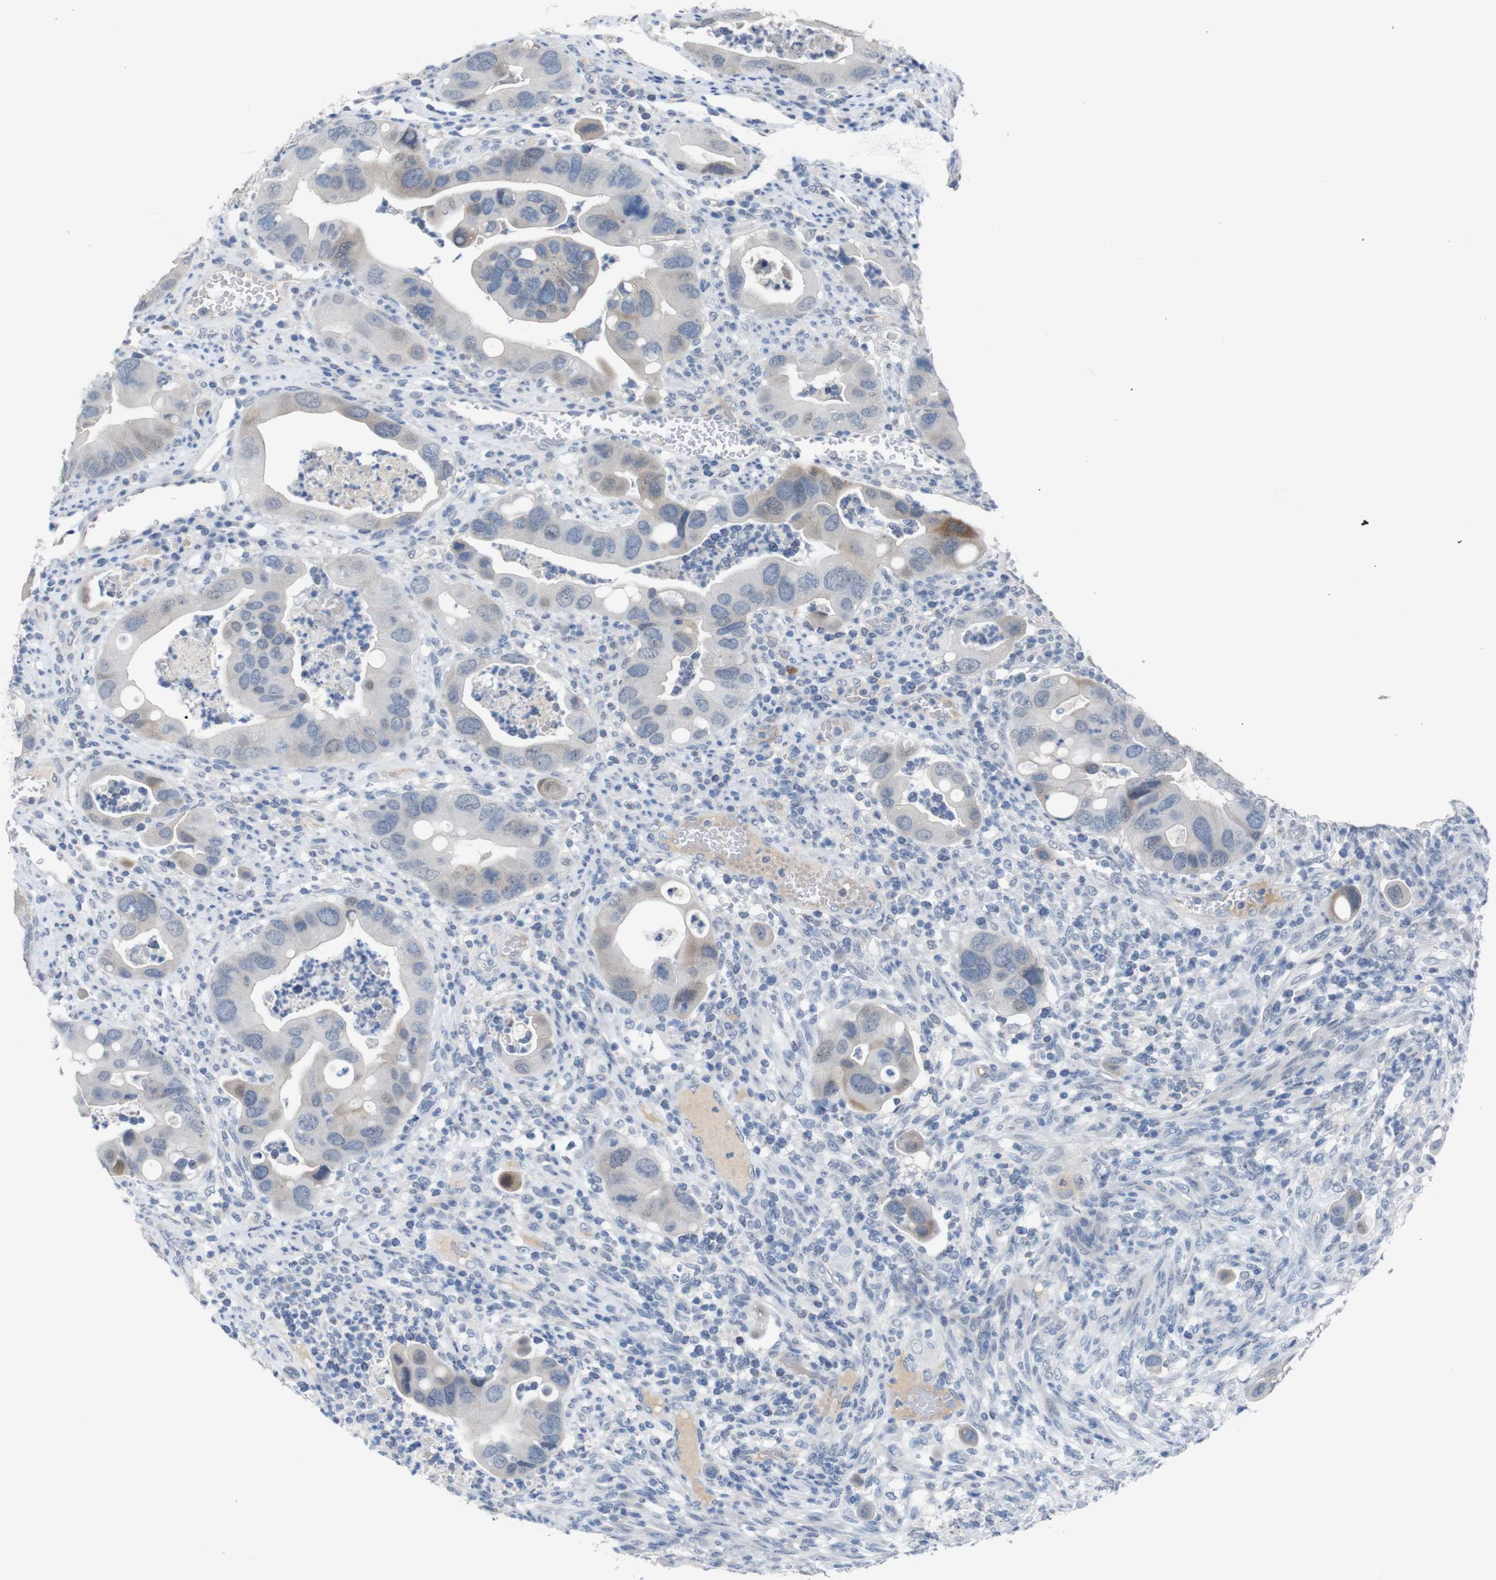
{"staining": {"intensity": "weak", "quantity": "<25%", "location": "cytoplasmic/membranous"}, "tissue": "colorectal cancer", "cell_type": "Tumor cells", "image_type": "cancer", "snomed": [{"axis": "morphology", "description": "Adenocarcinoma, NOS"}, {"axis": "topography", "description": "Rectum"}], "caption": "IHC image of neoplastic tissue: human colorectal cancer stained with DAB (3,3'-diaminobenzidine) reveals no significant protein positivity in tumor cells. (Brightfield microscopy of DAB (3,3'-diaminobenzidine) immunohistochemistry (IHC) at high magnification).", "gene": "CHRM5", "patient": {"sex": "female", "age": 57}}